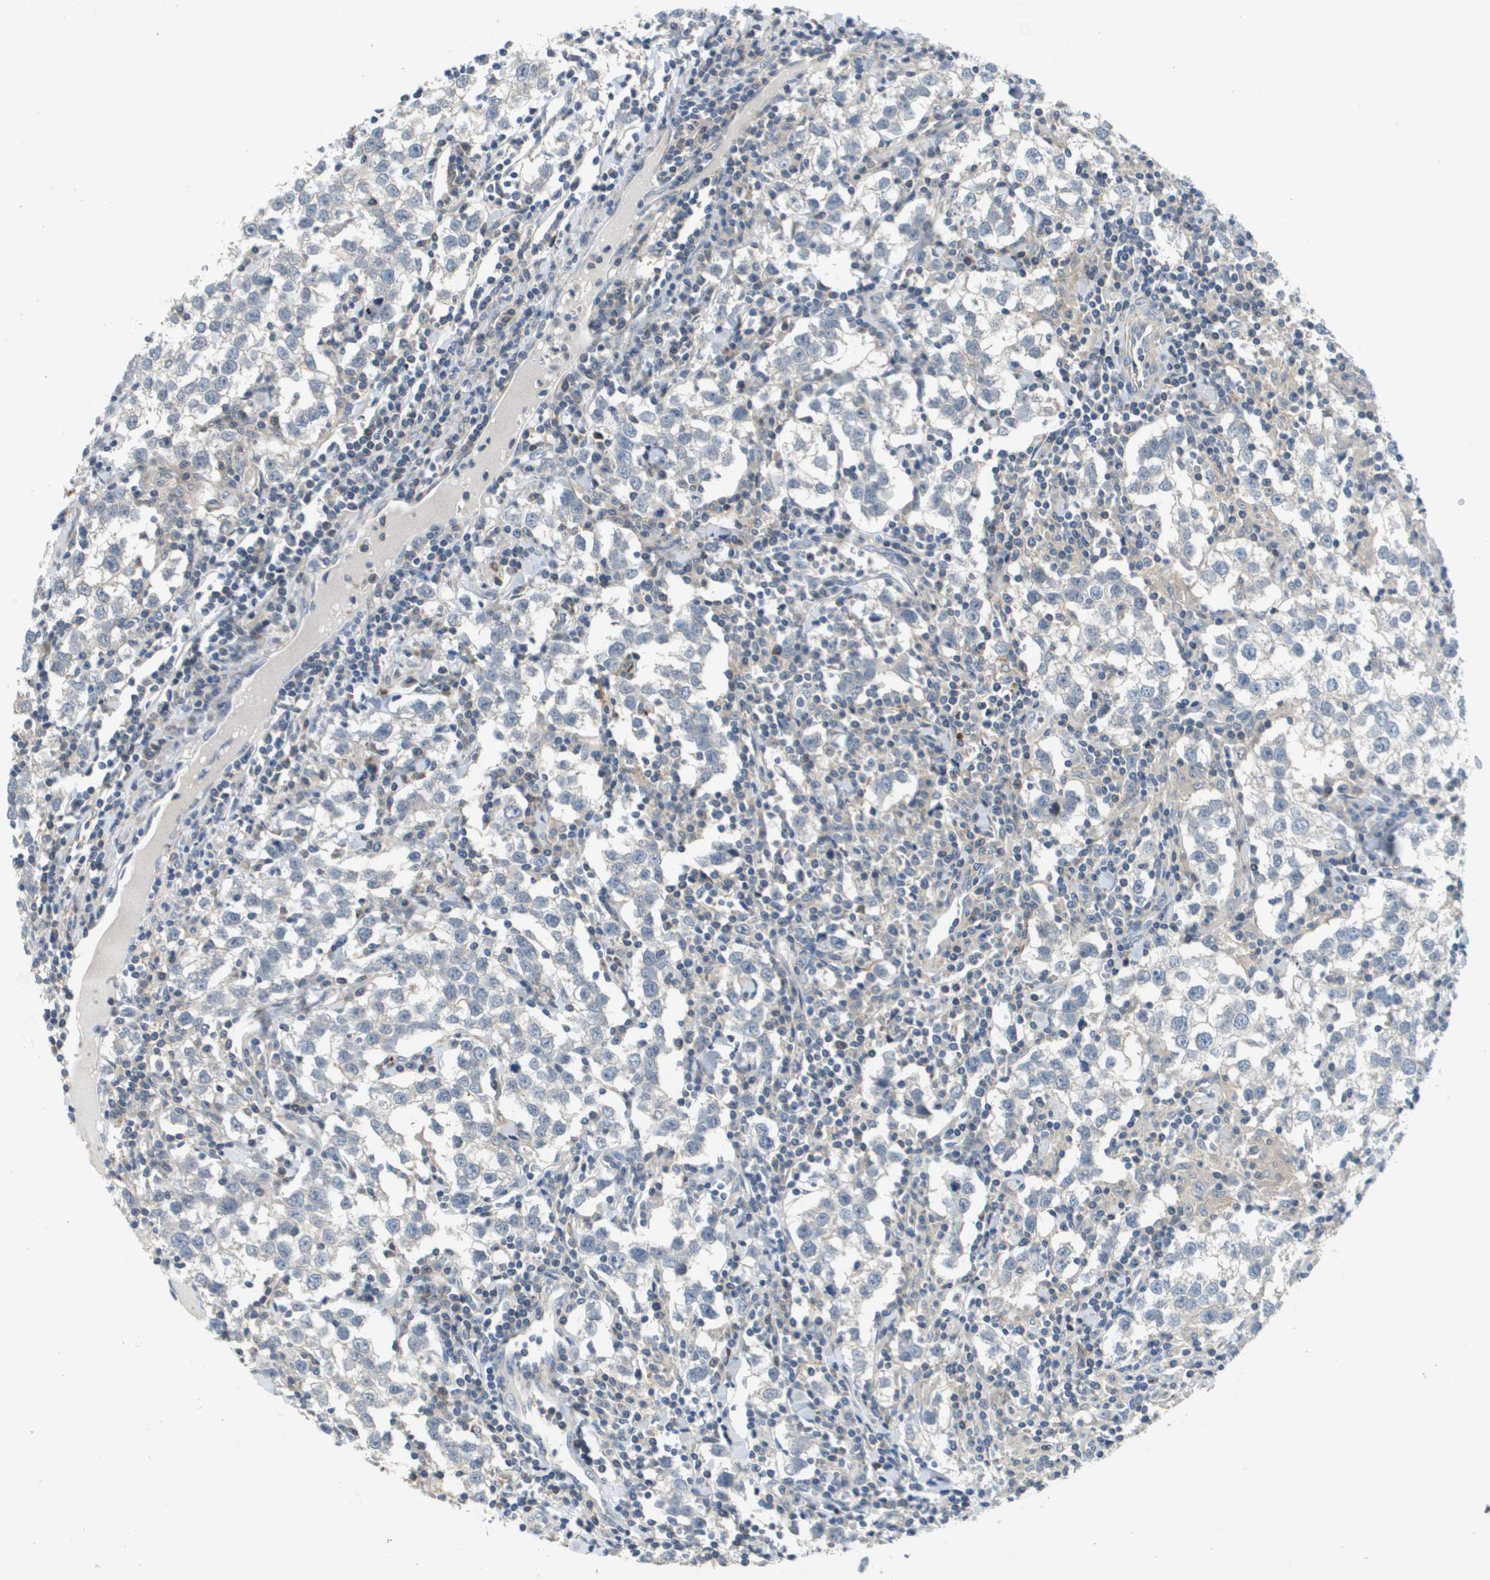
{"staining": {"intensity": "negative", "quantity": "none", "location": "none"}, "tissue": "testis cancer", "cell_type": "Tumor cells", "image_type": "cancer", "snomed": [{"axis": "morphology", "description": "Seminoma, NOS"}, {"axis": "morphology", "description": "Carcinoma, Embryonal, NOS"}, {"axis": "topography", "description": "Testis"}], "caption": "The image reveals no significant expression in tumor cells of testis embryonal carcinoma.", "gene": "SCN4B", "patient": {"sex": "male", "age": 36}}